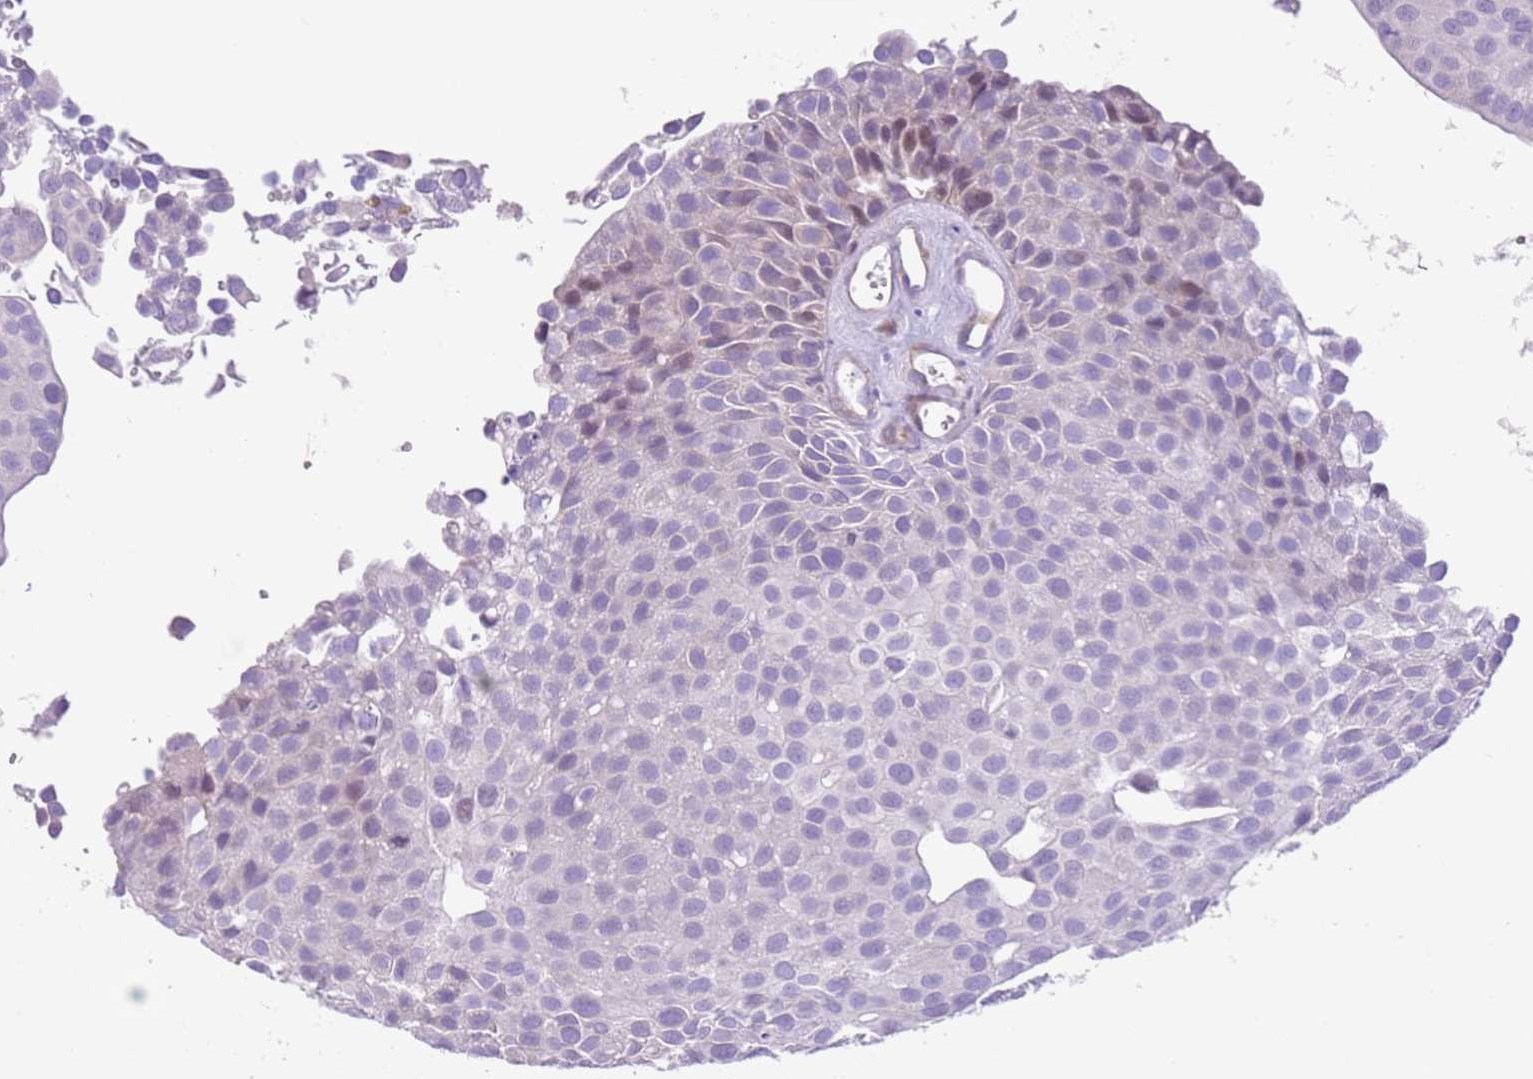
{"staining": {"intensity": "weak", "quantity": "<25%", "location": "nuclear"}, "tissue": "urothelial cancer", "cell_type": "Tumor cells", "image_type": "cancer", "snomed": [{"axis": "morphology", "description": "Urothelial carcinoma, Low grade"}, {"axis": "topography", "description": "Urinary bladder"}], "caption": "Tumor cells show no significant staining in low-grade urothelial carcinoma. (DAB IHC, high magnification).", "gene": "ZNF239", "patient": {"sex": "male", "age": 88}}